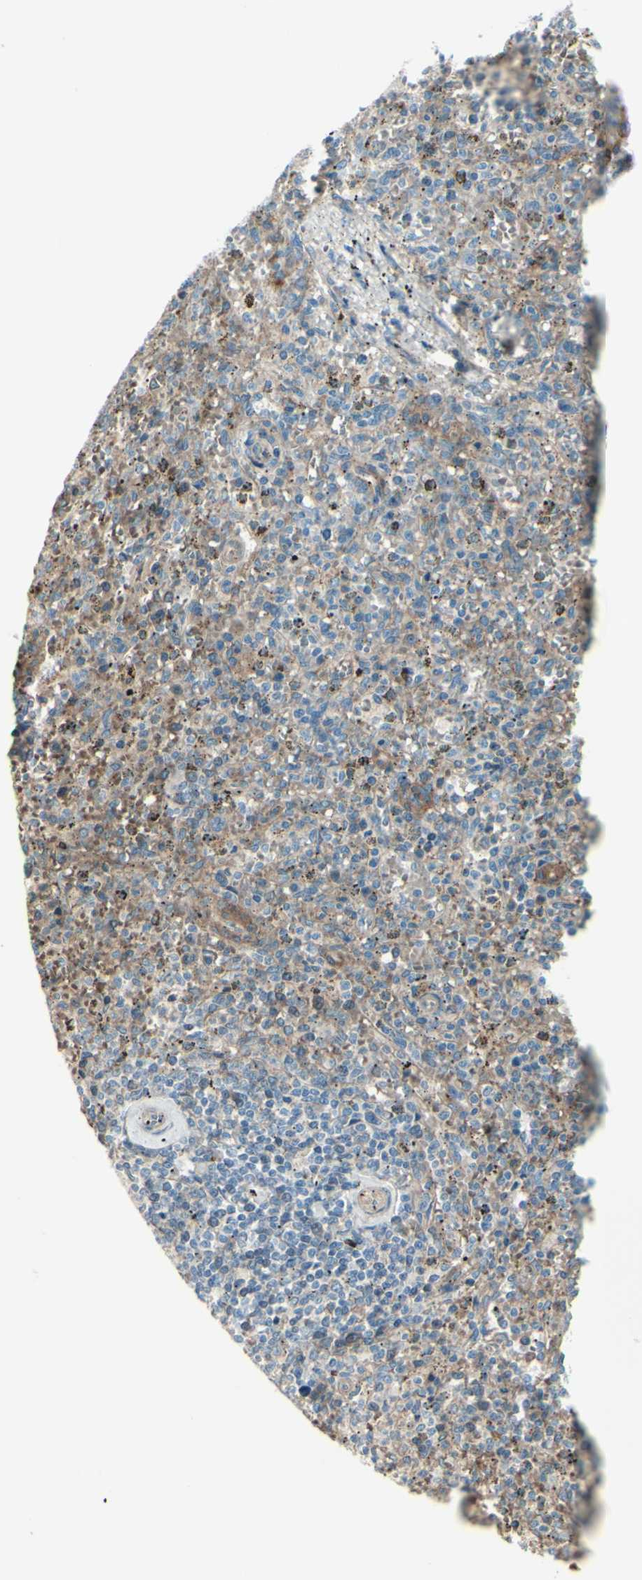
{"staining": {"intensity": "weak", "quantity": ">75%", "location": "cytoplasmic/membranous"}, "tissue": "spleen", "cell_type": "Cells in red pulp", "image_type": "normal", "snomed": [{"axis": "morphology", "description": "Normal tissue, NOS"}, {"axis": "topography", "description": "Spleen"}], "caption": "There is low levels of weak cytoplasmic/membranous staining in cells in red pulp of unremarkable spleen, as demonstrated by immunohistochemical staining (brown color).", "gene": "PCDHGA10", "patient": {"sex": "male", "age": 72}}